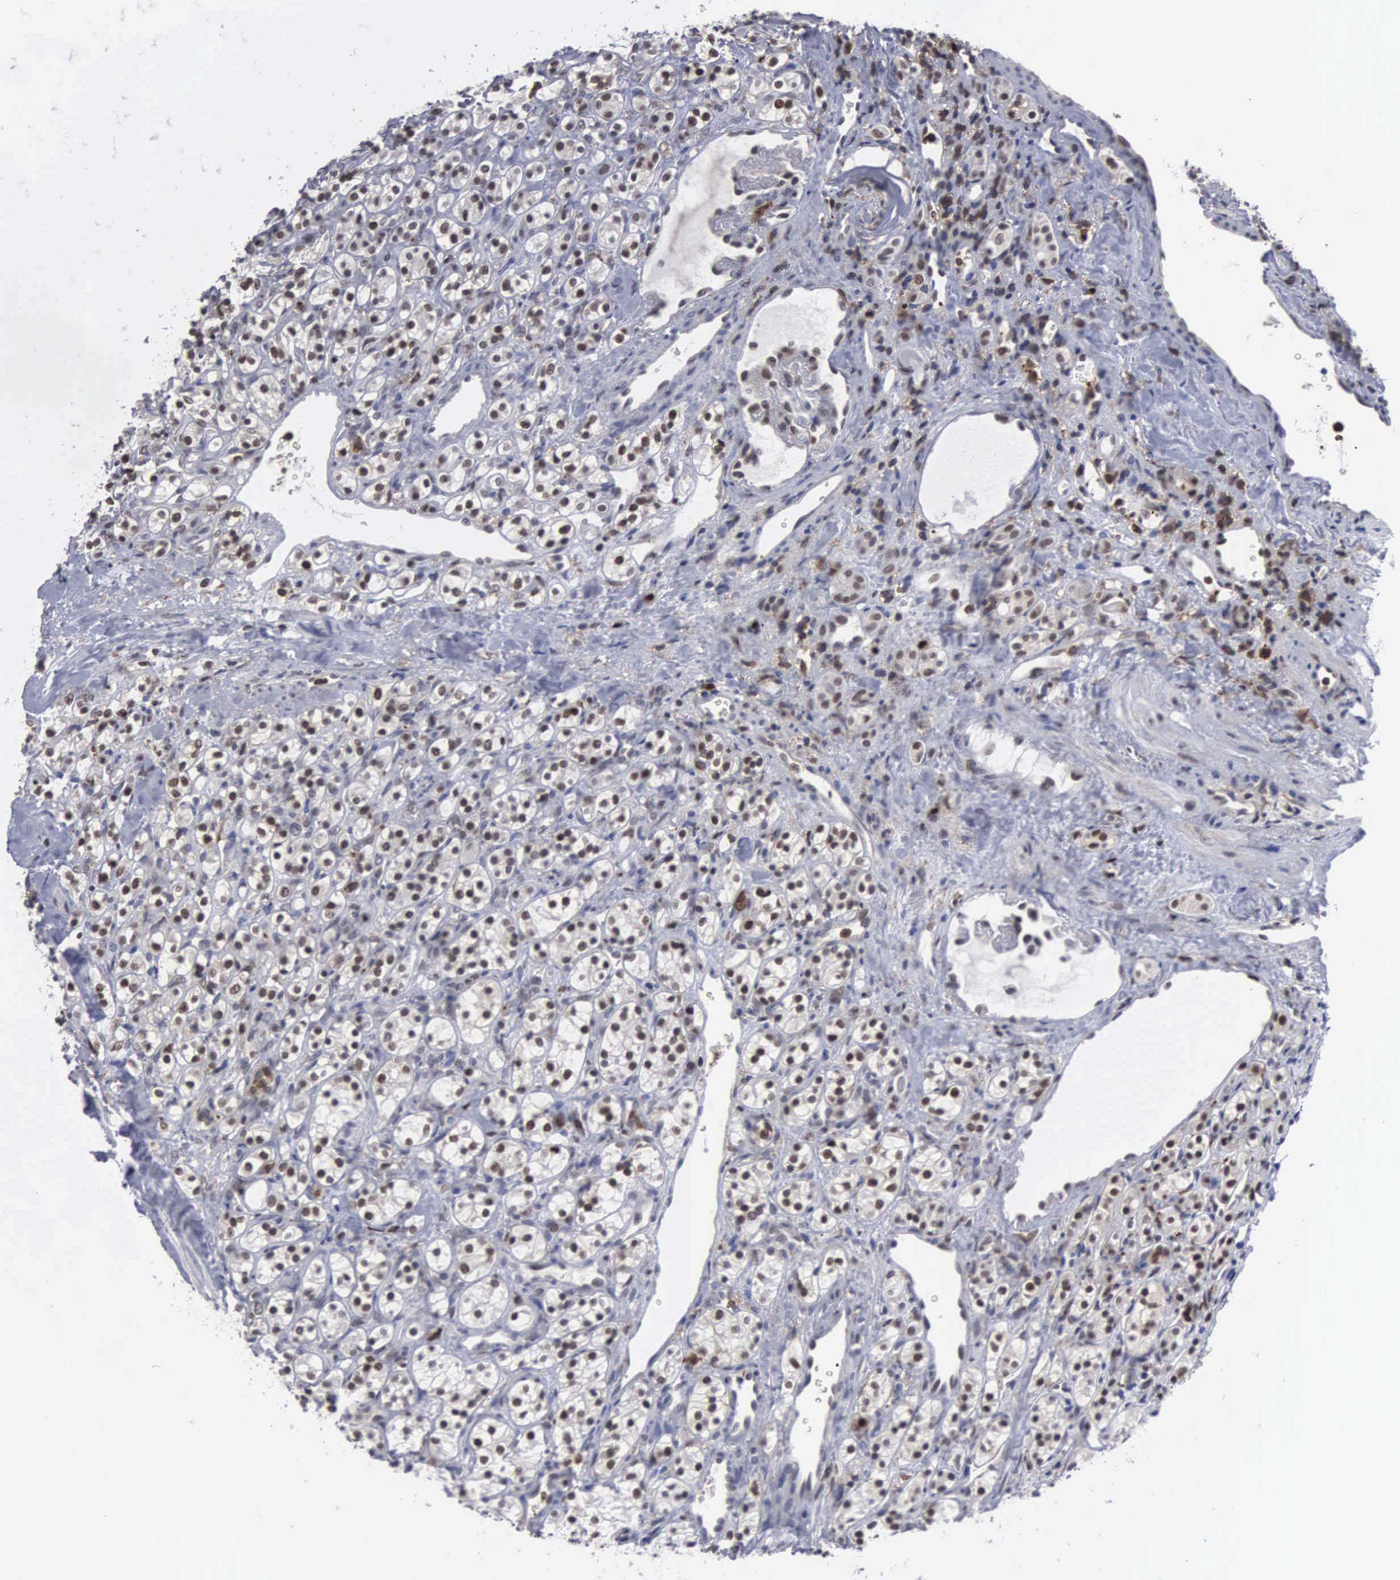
{"staining": {"intensity": "moderate", "quantity": "25%-75%", "location": "nuclear"}, "tissue": "renal cancer", "cell_type": "Tumor cells", "image_type": "cancer", "snomed": [{"axis": "morphology", "description": "Adenocarcinoma, NOS"}, {"axis": "topography", "description": "Kidney"}], "caption": "Brown immunohistochemical staining in human adenocarcinoma (renal) shows moderate nuclear positivity in approximately 25%-75% of tumor cells.", "gene": "TRMT5", "patient": {"sex": "male", "age": 77}}